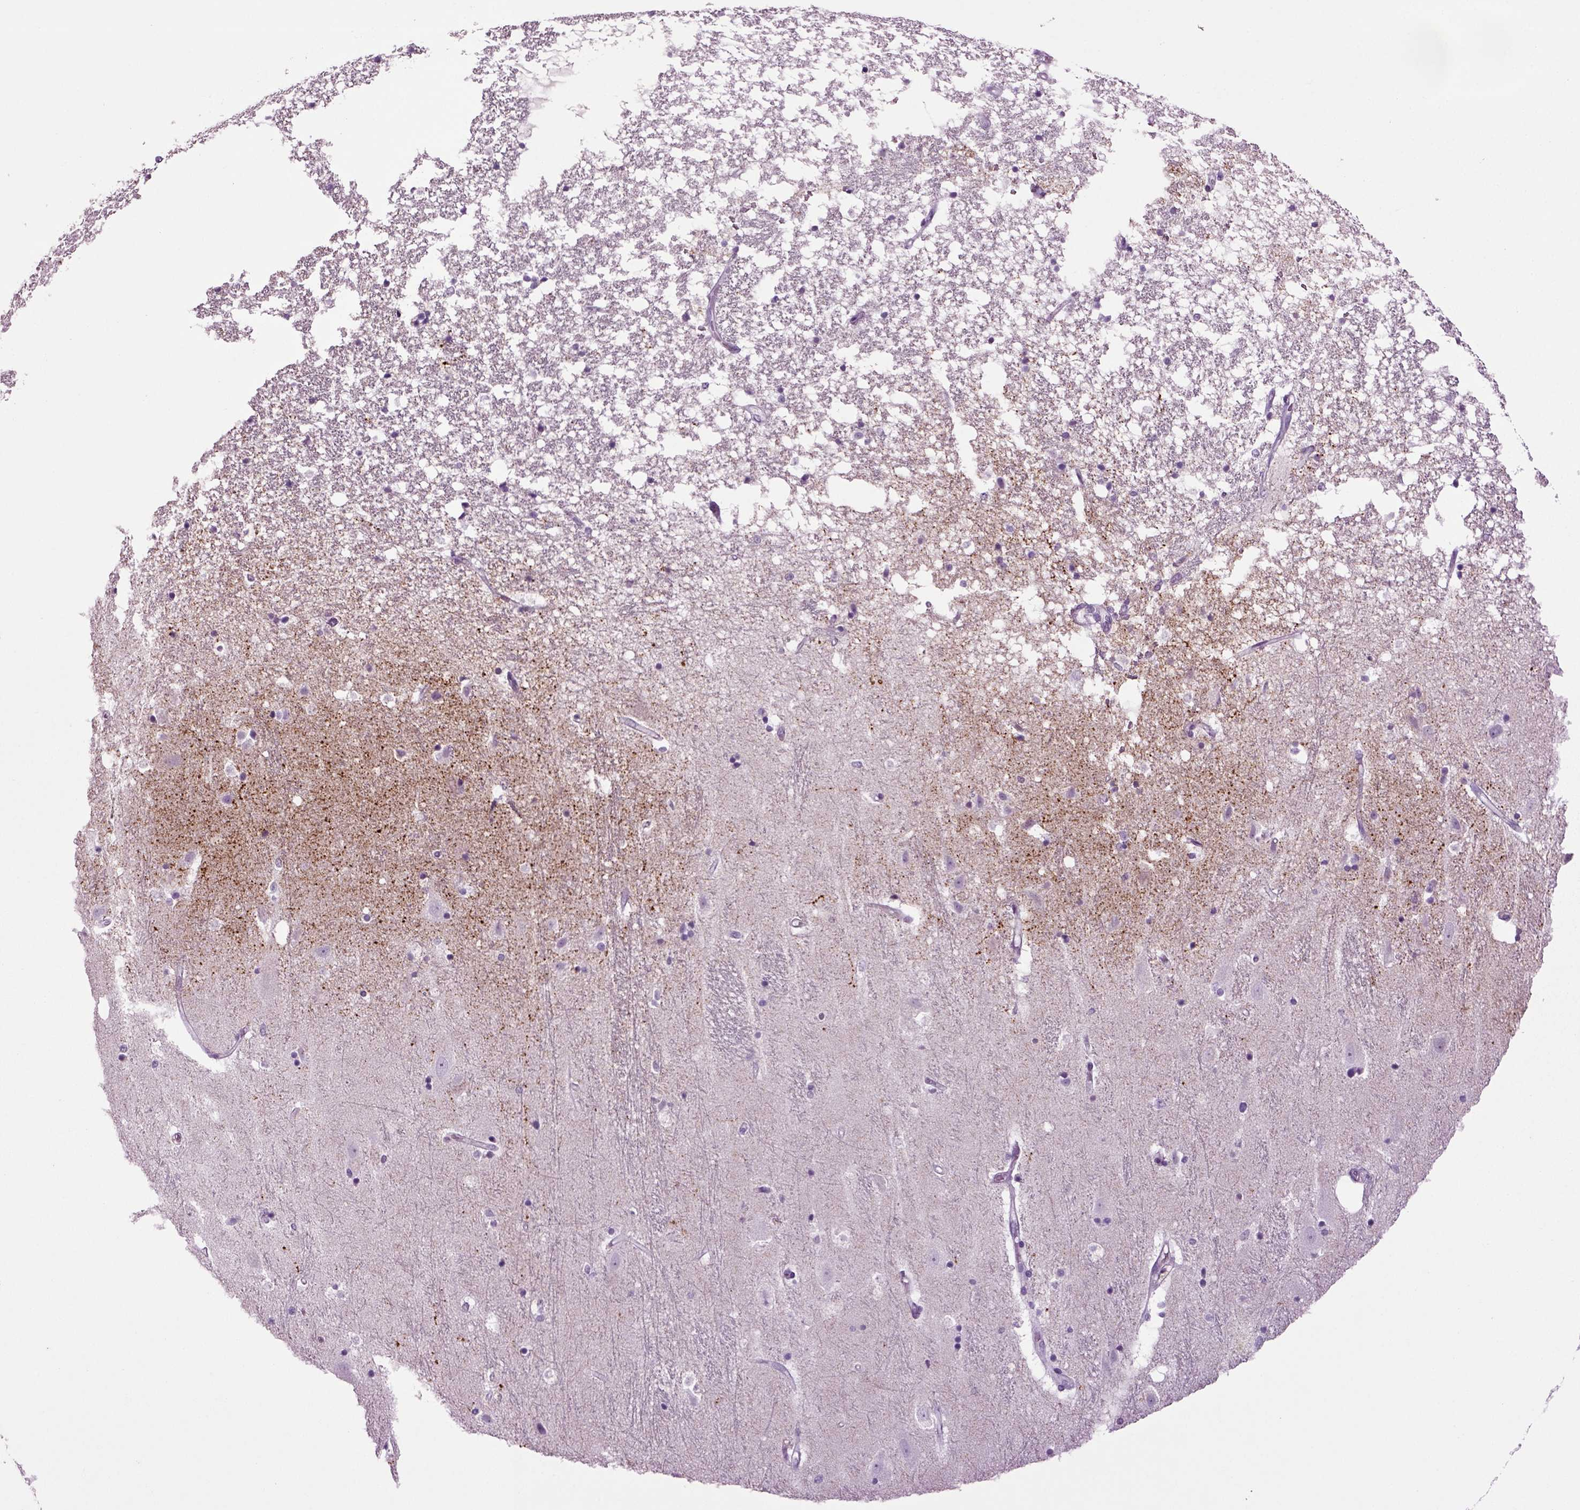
{"staining": {"intensity": "negative", "quantity": "none", "location": "none"}, "tissue": "hippocampus", "cell_type": "Glial cells", "image_type": "normal", "snomed": [{"axis": "morphology", "description": "Normal tissue, NOS"}, {"axis": "topography", "description": "Hippocampus"}], "caption": "Micrograph shows no protein staining in glial cells of normal hippocampus.", "gene": "SLC17A6", "patient": {"sex": "male", "age": 49}}